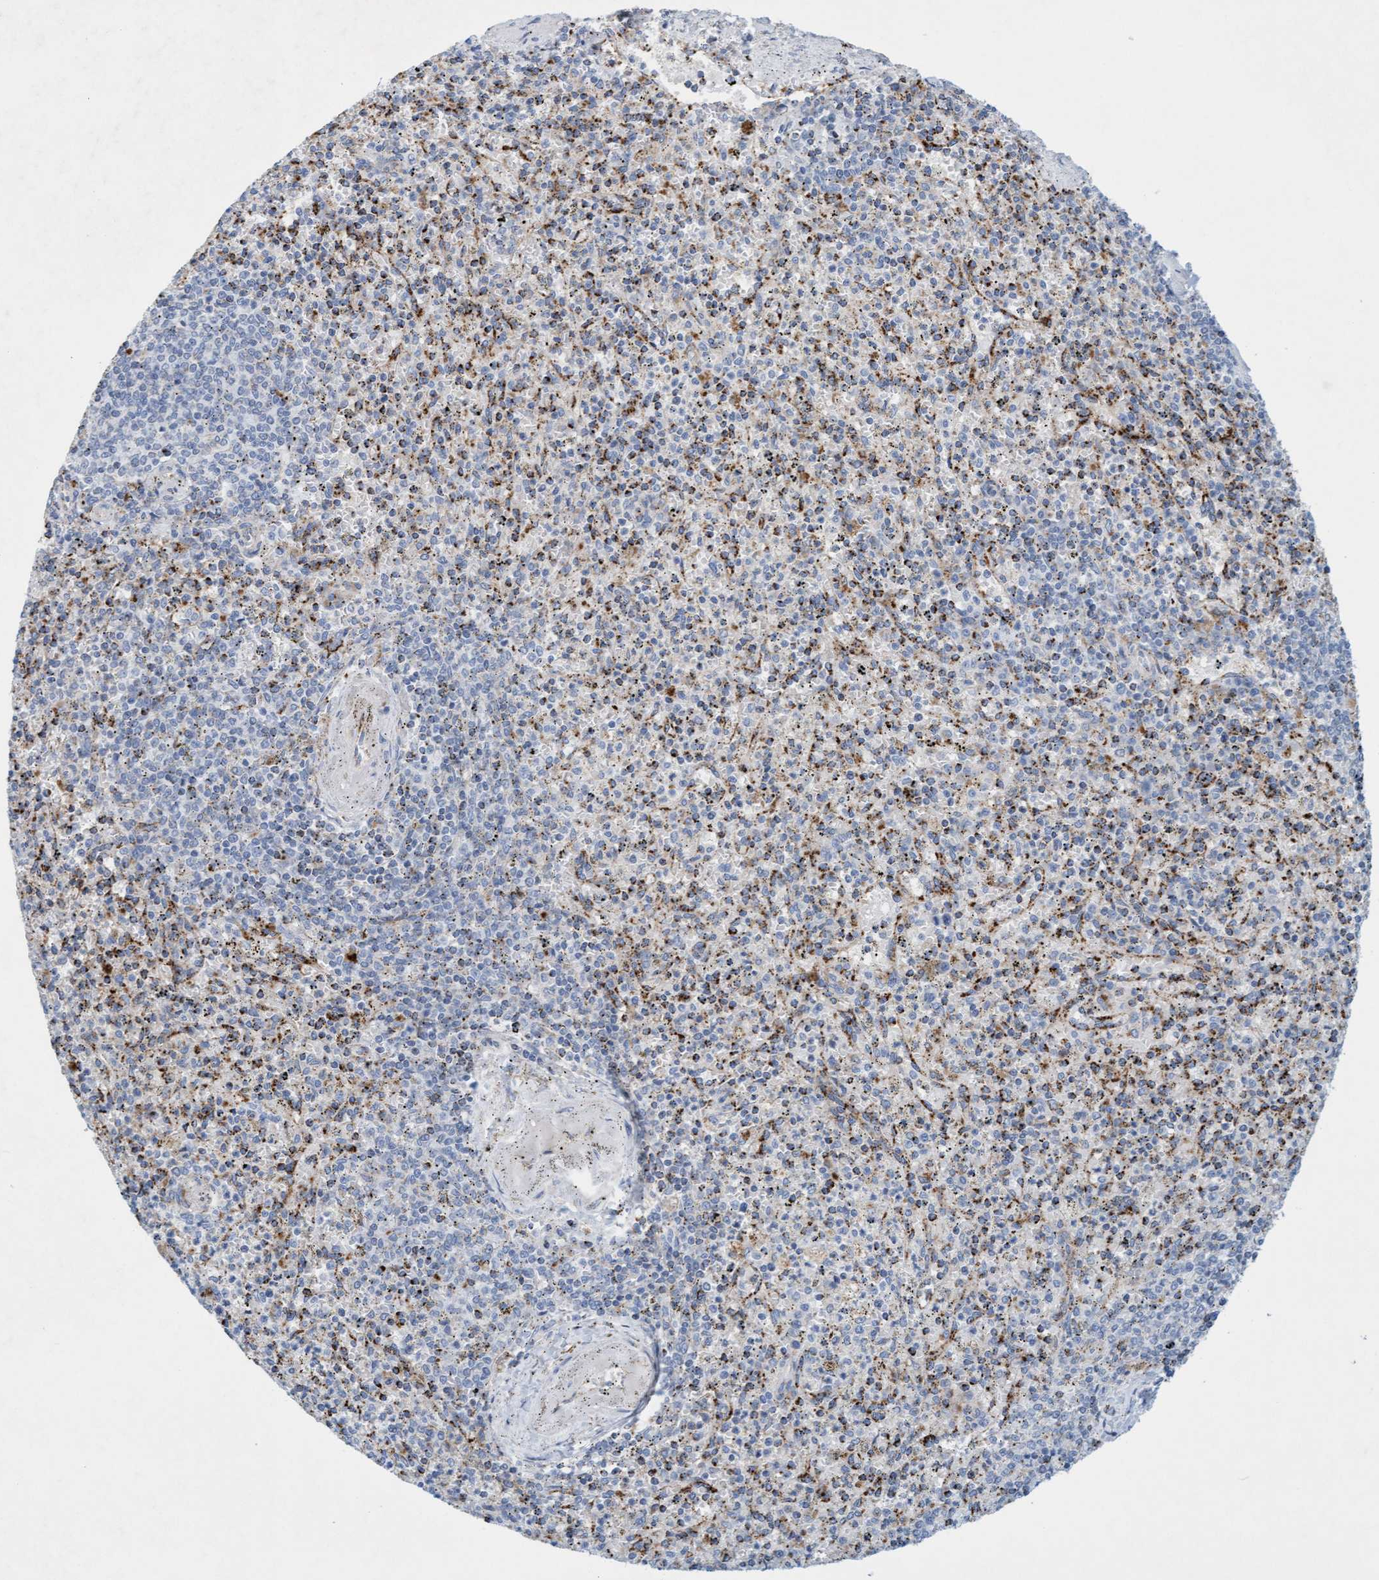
{"staining": {"intensity": "moderate", "quantity": "25%-75%", "location": "cytoplasmic/membranous"}, "tissue": "spleen", "cell_type": "Cells in red pulp", "image_type": "normal", "snomed": [{"axis": "morphology", "description": "Normal tissue, NOS"}, {"axis": "topography", "description": "Spleen"}], "caption": "This micrograph exhibits immunohistochemistry (IHC) staining of normal human spleen, with medium moderate cytoplasmic/membranous positivity in about 25%-75% of cells in red pulp.", "gene": "SGSH", "patient": {"sex": "male", "age": 72}}